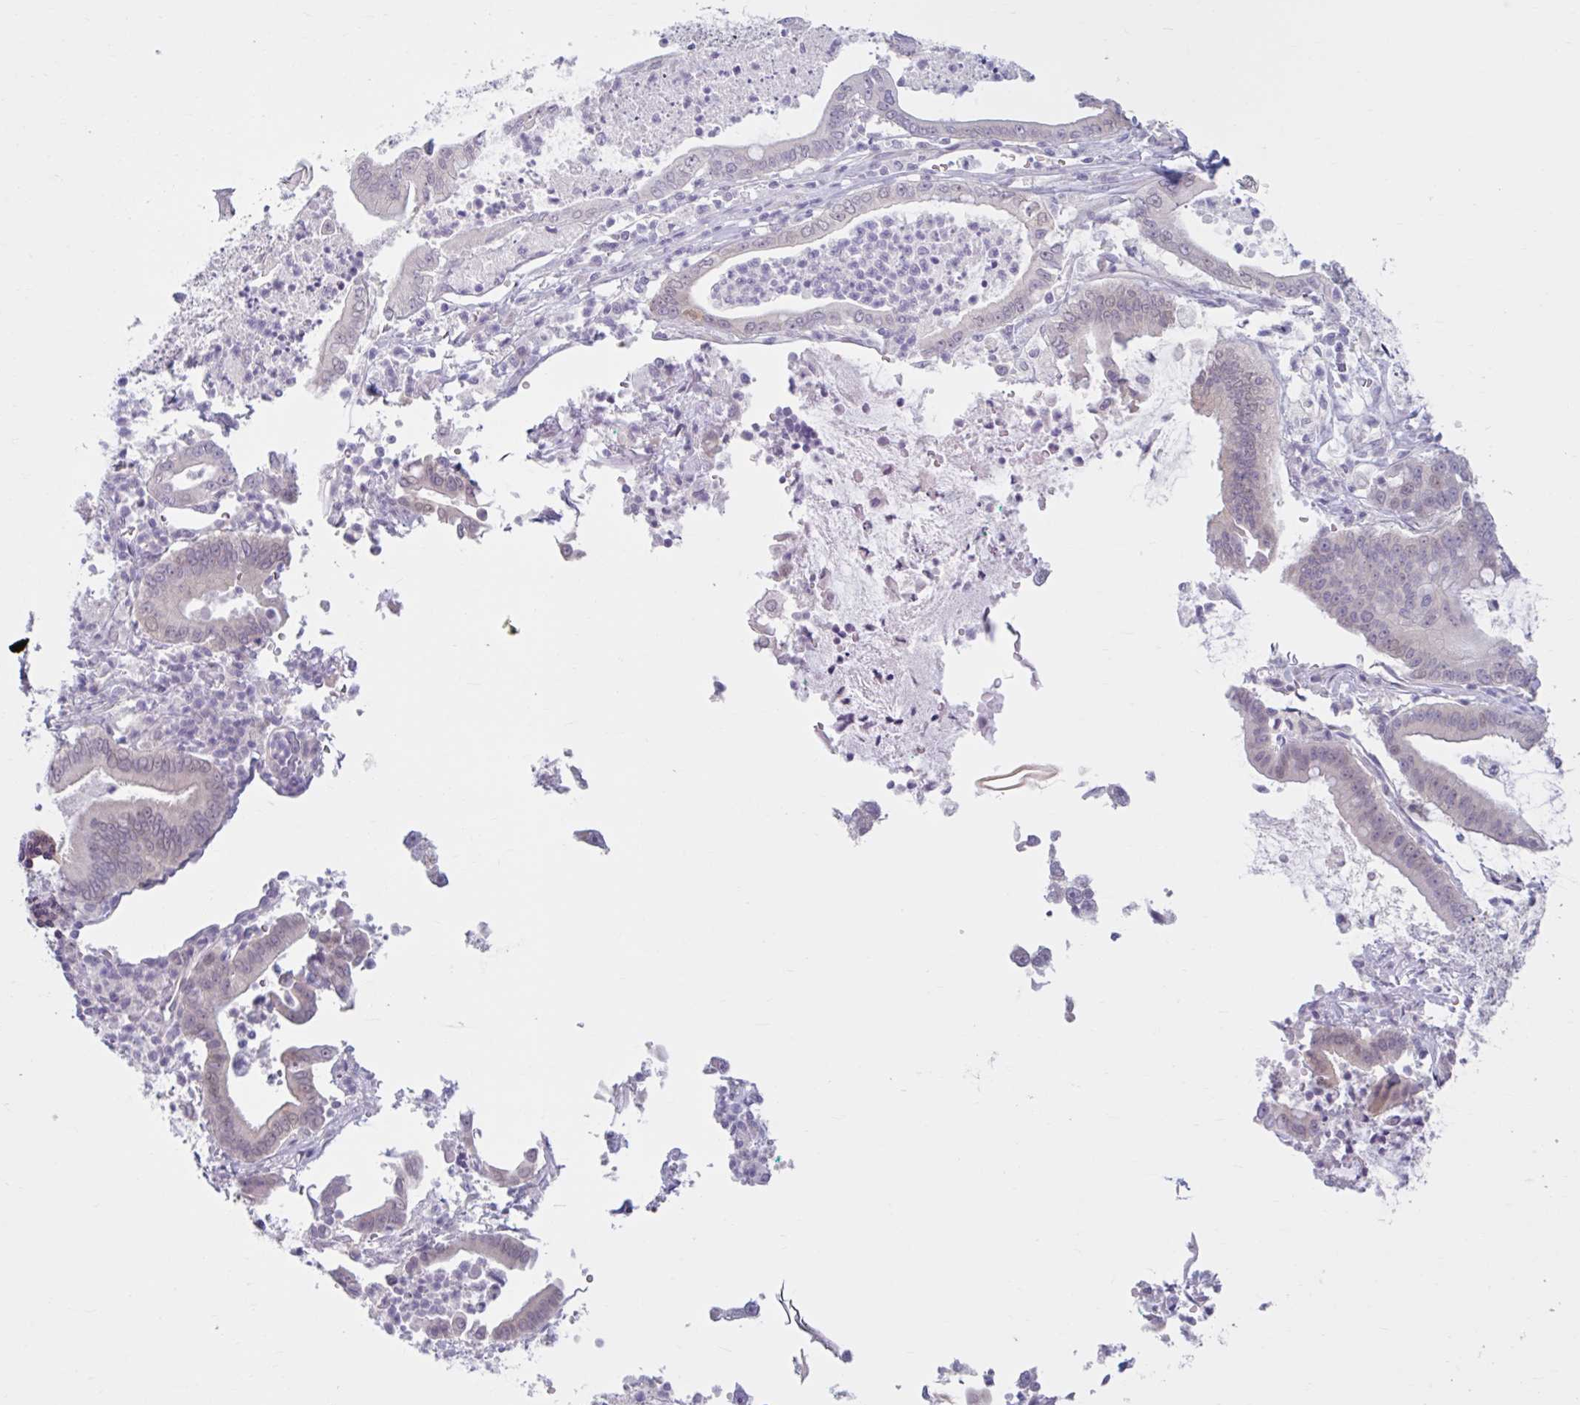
{"staining": {"intensity": "negative", "quantity": "none", "location": "none"}, "tissue": "pancreatic cancer", "cell_type": "Tumor cells", "image_type": "cancer", "snomed": [{"axis": "morphology", "description": "Adenocarcinoma, NOS"}, {"axis": "topography", "description": "Pancreas"}], "caption": "Immunohistochemistry of pancreatic adenocarcinoma demonstrates no positivity in tumor cells.", "gene": "FAM153A", "patient": {"sex": "male", "age": 71}}